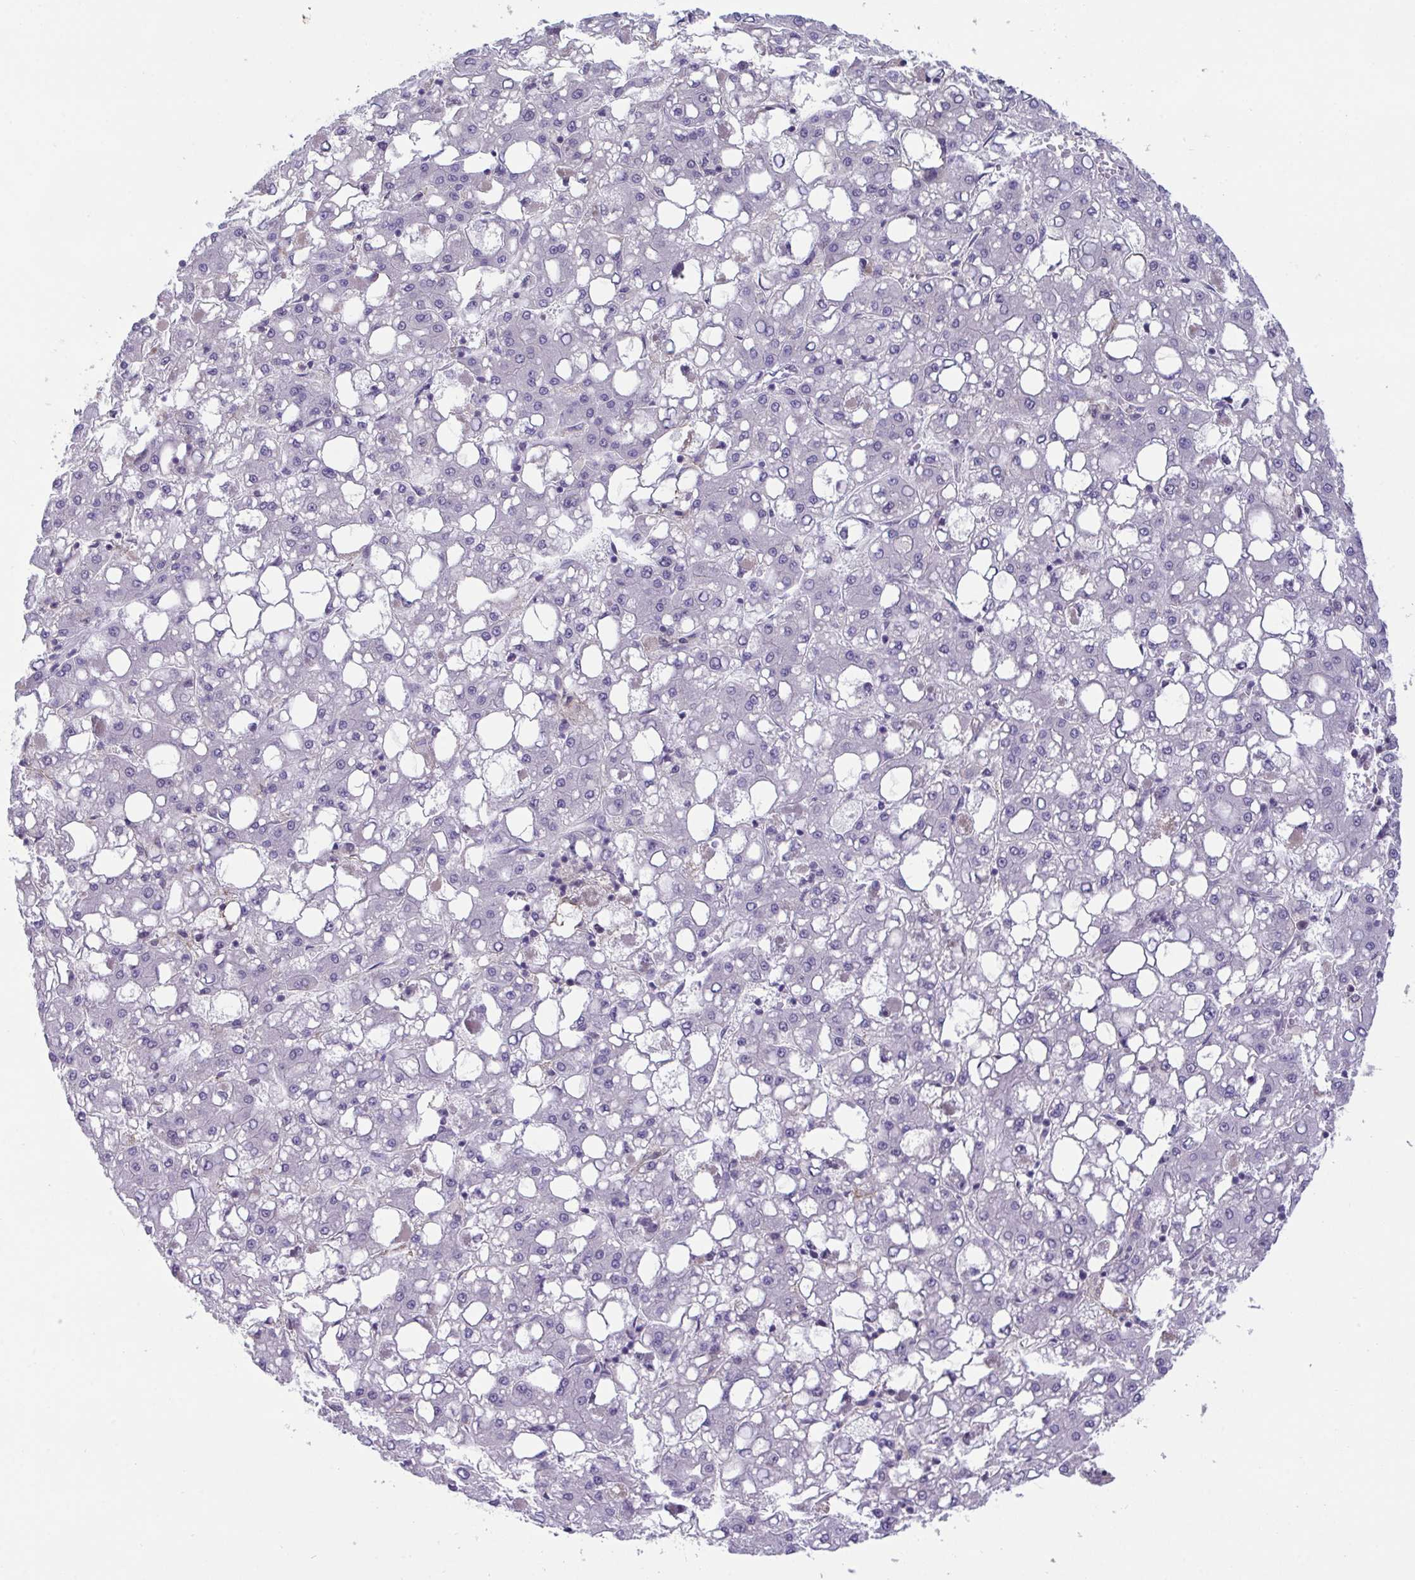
{"staining": {"intensity": "negative", "quantity": "none", "location": "none"}, "tissue": "liver cancer", "cell_type": "Tumor cells", "image_type": "cancer", "snomed": [{"axis": "morphology", "description": "Carcinoma, Hepatocellular, NOS"}, {"axis": "topography", "description": "Liver"}], "caption": "Immunohistochemistry micrograph of neoplastic tissue: liver cancer (hepatocellular carcinoma) stained with DAB demonstrates no significant protein expression in tumor cells.", "gene": "ZNF444", "patient": {"sex": "male", "age": 65}}